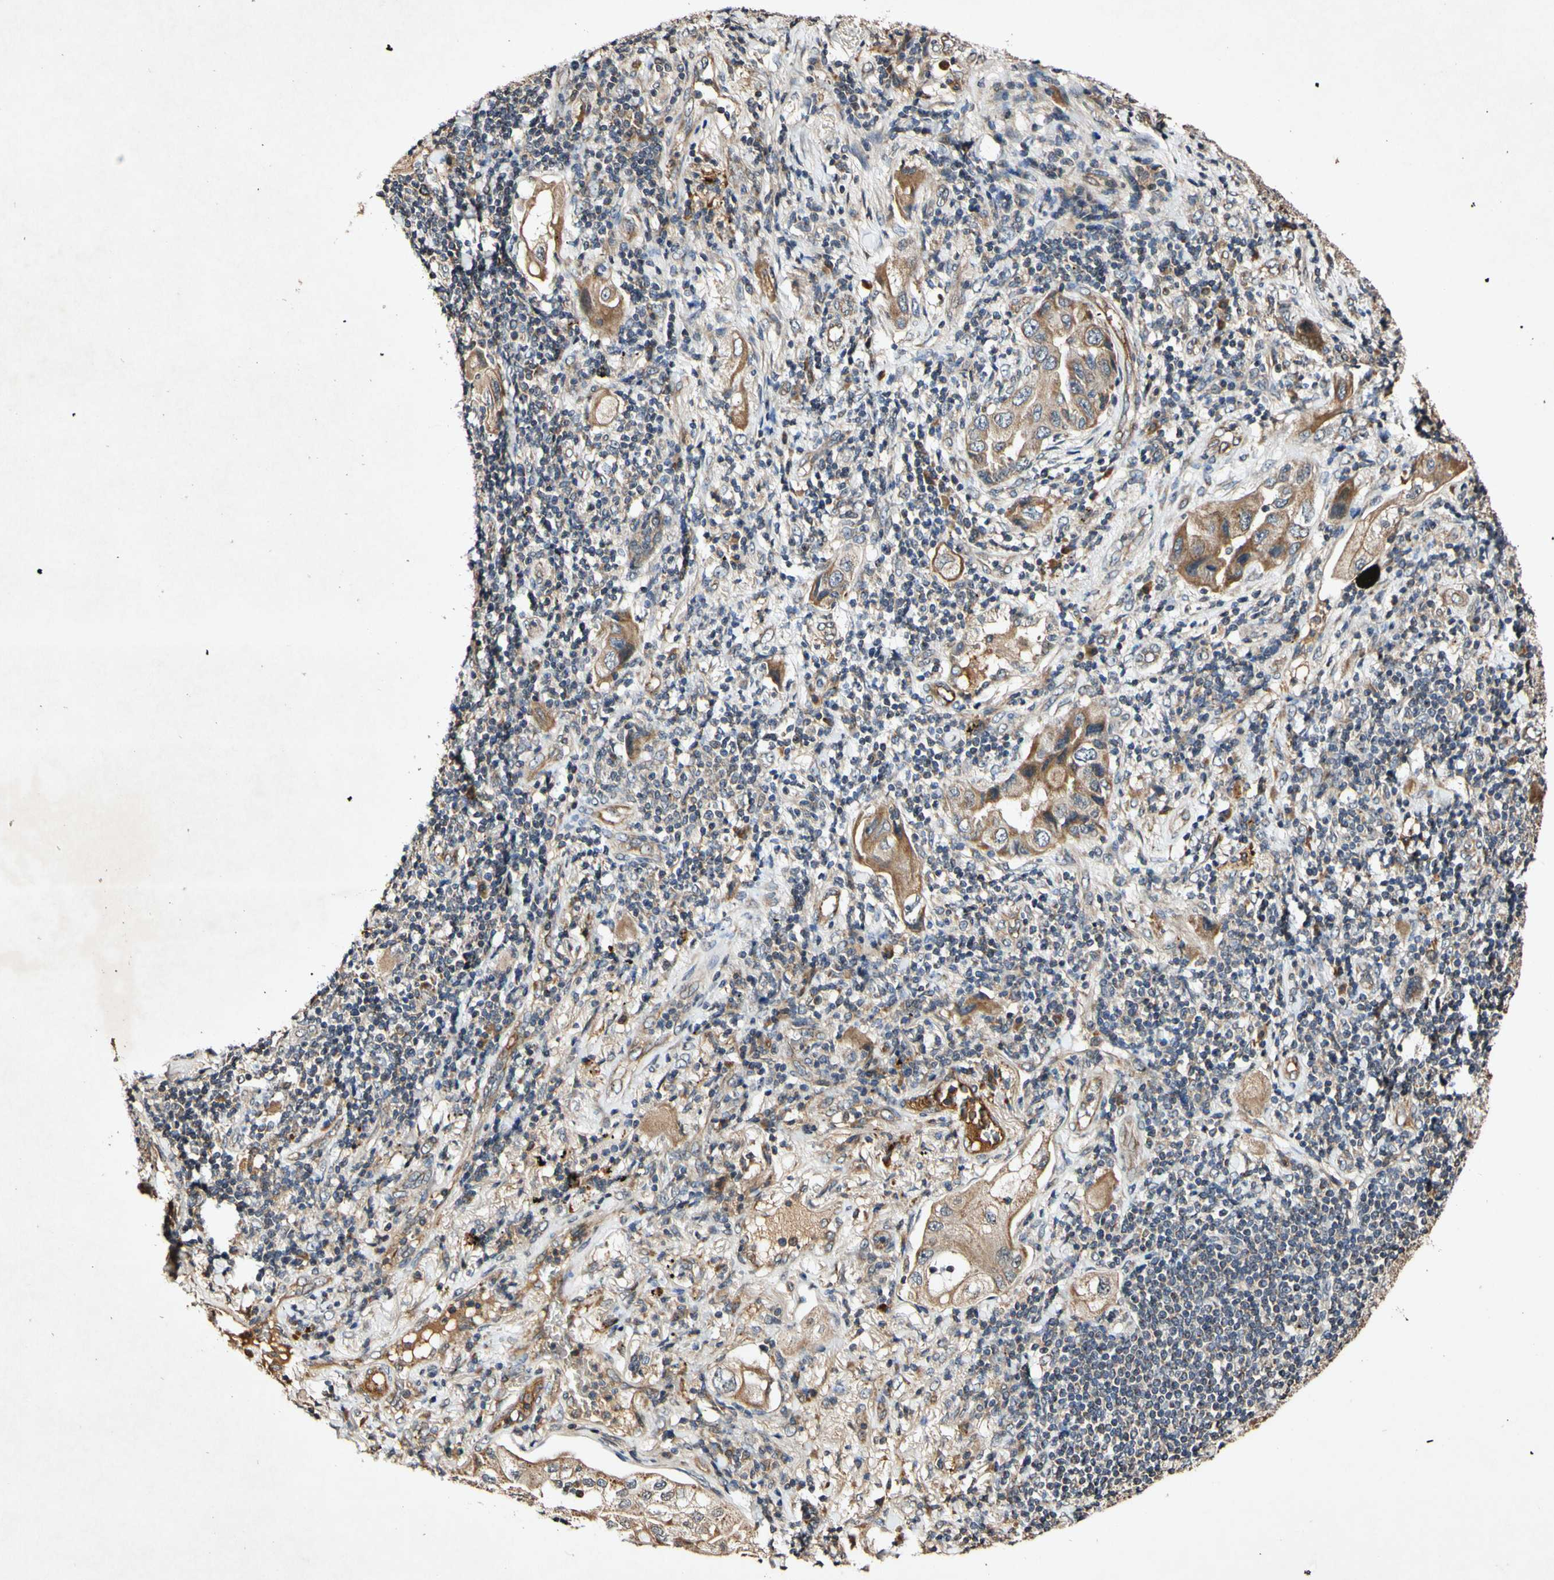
{"staining": {"intensity": "moderate", "quantity": ">75%", "location": "cytoplasmic/membranous"}, "tissue": "lung cancer", "cell_type": "Tumor cells", "image_type": "cancer", "snomed": [{"axis": "morphology", "description": "Adenocarcinoma, NOS"}, {"axis": "topography", "description": "Lung"}], "caption": "Lung cancer (adenocarcinoma) was stained to show a protein in brown. There is medium levels of moderate cytoplasmic/membranous positivity in about >75% of tumor cells.", "gene": "PLAT", "patient": {"sex": "female", "age": 65}}